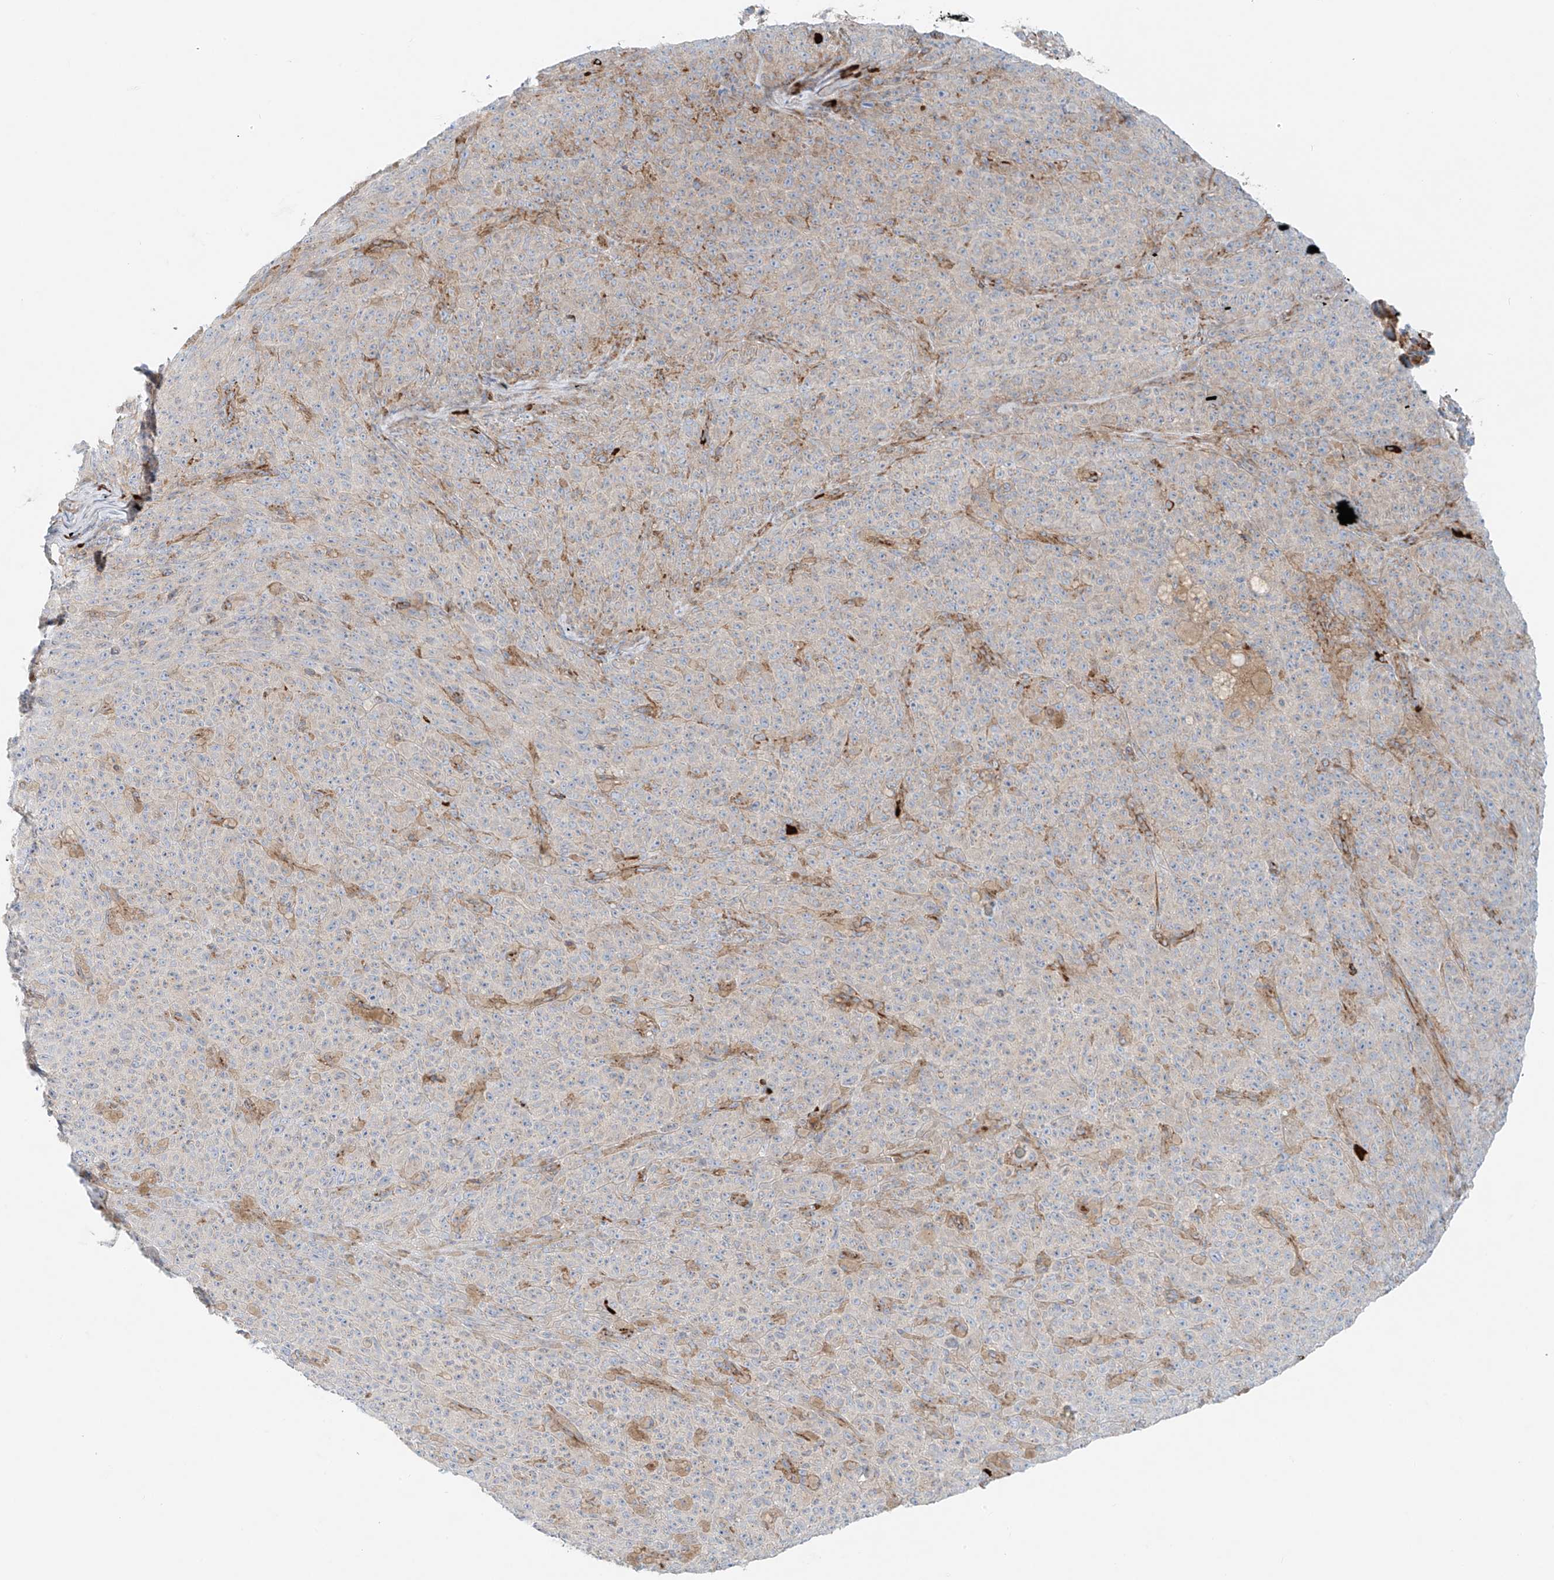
{"staining": {"intensity": "negative", "quantity": "none", "location": "none"}, "tissue": "melanoma", "cell_type": "Tumor cells", "image_type": "cancer", "snomed": [{"axis": "morphology", "description": "Malignant melanoma, NOS"}, {"axis": "topography", "description": "Skin"}], "caption": "High magnification brightfield microscopy of melanoma stained with DAB (brown) and counterstained with hematoxylin (blue): tumor cells show no significant positivity. (DAB immunohistochemistry (IHC) with hematoxylin counter stain).", "gene": "EIPR1", "patient": {"sex": "female", "age": 82}}